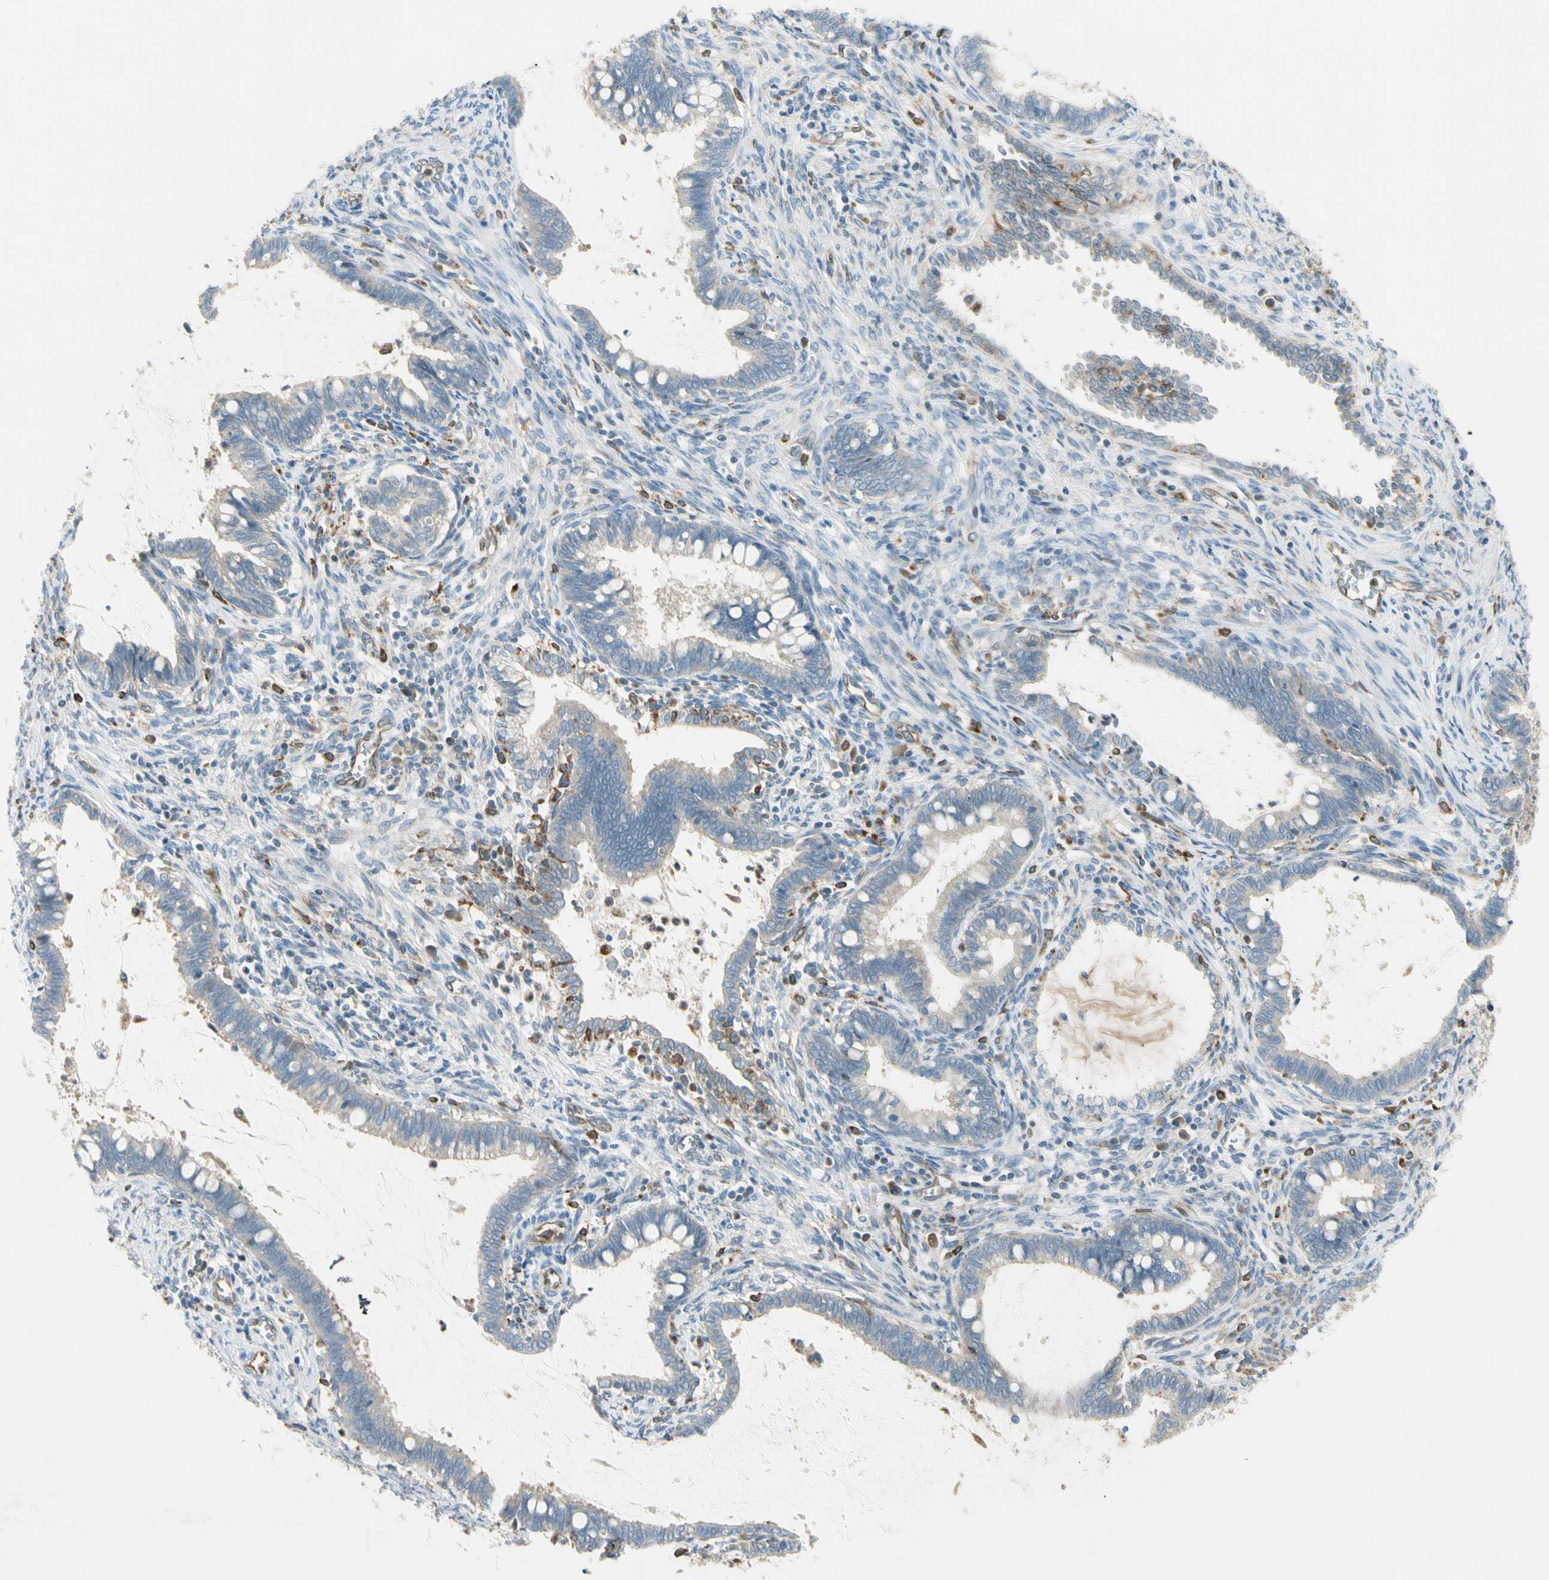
{"staining": {"intensity": "weak", "quantity": ">75%", "location": "cytoplasmic/membranous"}, "tissue": "cervical cancer", "cell_type": "Tumor cells", "image_type": "cancer", "snomed": [{"axis": "morphology", "description": "Adenocarcinoma, NOS"}, {"axis": "topography", "description": "Cervix"}], "caption": "There is low levels of weak cytoplasmic/membranous positivity in tumor cells of cervical adenocarcinoma, as demonstrated by immunohistochemical staining (brown color).", "gene": "LPCAT2", "patient": {"sex": "female", "age": 44}}